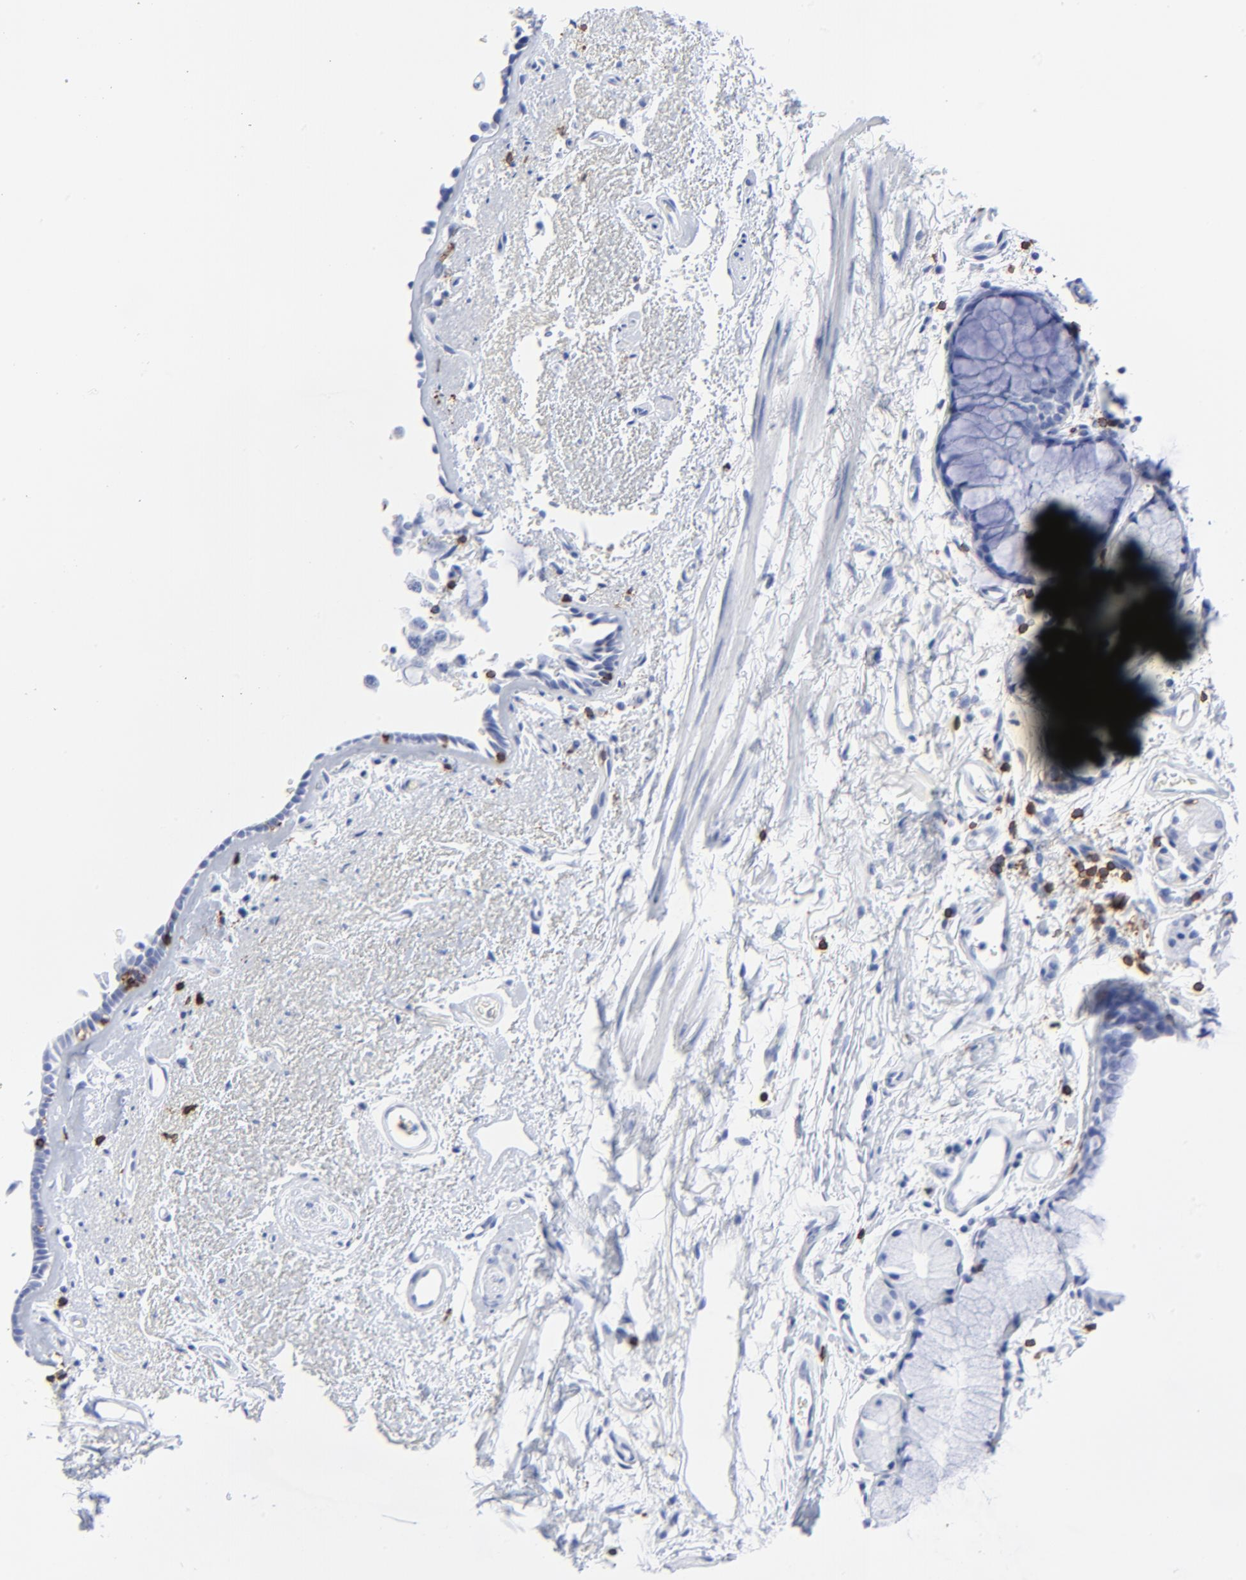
{"staining": {"intensity": "negative", "quantity": "none", "location": "none"}, "tissue": "bronchus", "cell_type": "Respiratory epithelial cells", "image_type": "normal", "snomed": [{"axis": "morphology", "description": "Normal tissue, NOS"}, {"axis": "morphology", "description": "Adenocarcinoma, NOS"}, {"axis": "topography", "description": "Bronchus"}, {"axis": "topography", "description": "Lung"}], "caption": "This photomicrograph is of unremarkable bronchus stained with immunohistochemistry (IHC) to label a protein in brown with the nuclei are counter-stained blue. There is no staining in respiratory epithelial cells.", "gene": "LCK", "patient": {"sex": "male", "age": 71}}